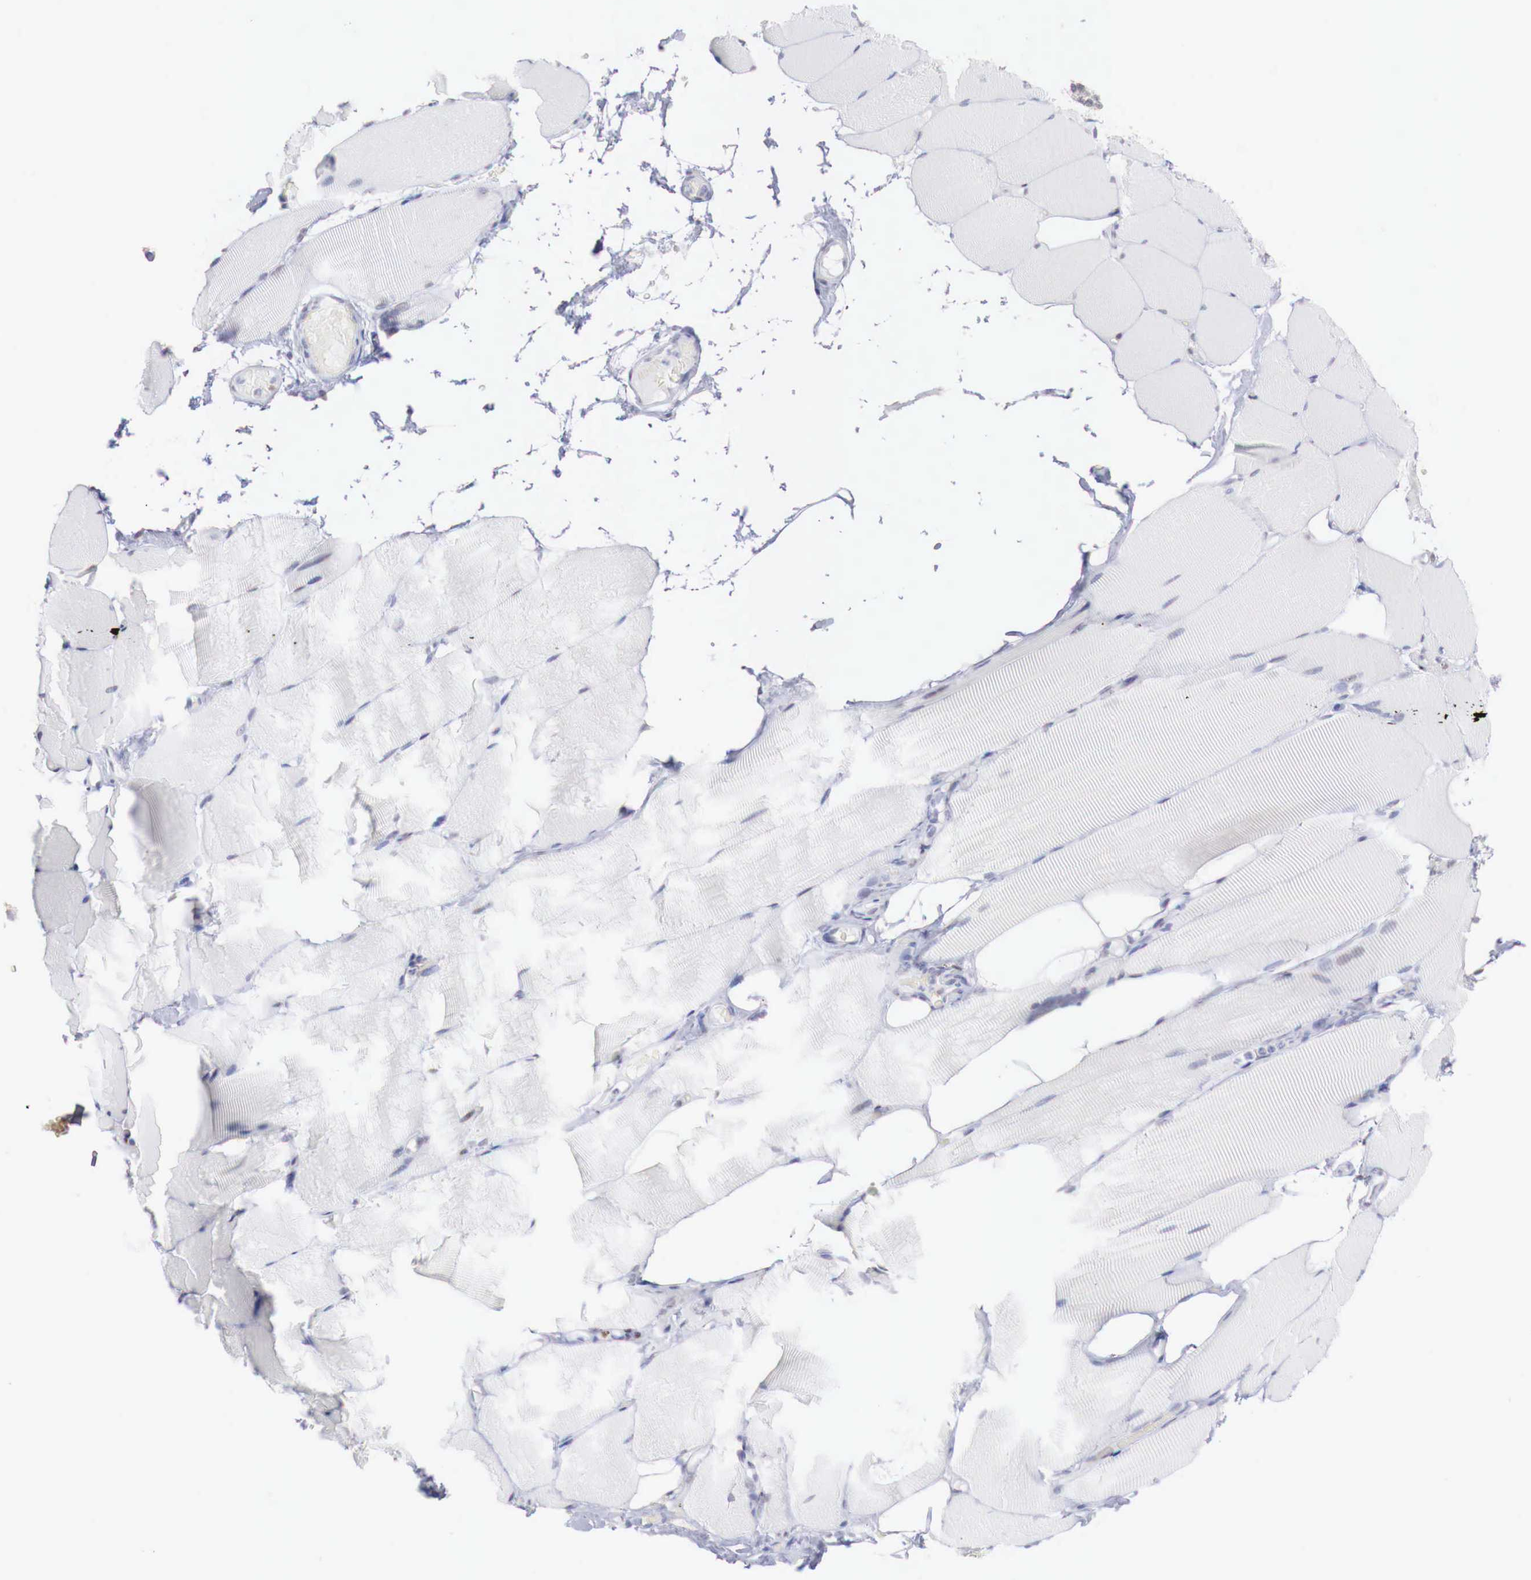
{"staining": {"intensity": "negative", "quantity": "none", "location": "none"}, "tissue": "skeletal muscle", "cell_type": "Myocytes", "image_type": "normal", "snomed": [{"axis": "morphology", "description": "Normal tissue, NOS"}, {"axis": "topography", "description": "Skeletal muscle"}, {"axis": "topography", "description": "Parathyroid gland"}], "caption": "Immunohistochemistry histopathology image of benign skeletal muscle: skeletal muscle stained with DAB shows no significant protein expression in myocytes. (Brightfield microscopy of DAB (3,3'-diaminobenzidine) immunohistochemistry at high magnification).", "gene": "FOXP2", "patient": {"sex": "female", "age": 37}}